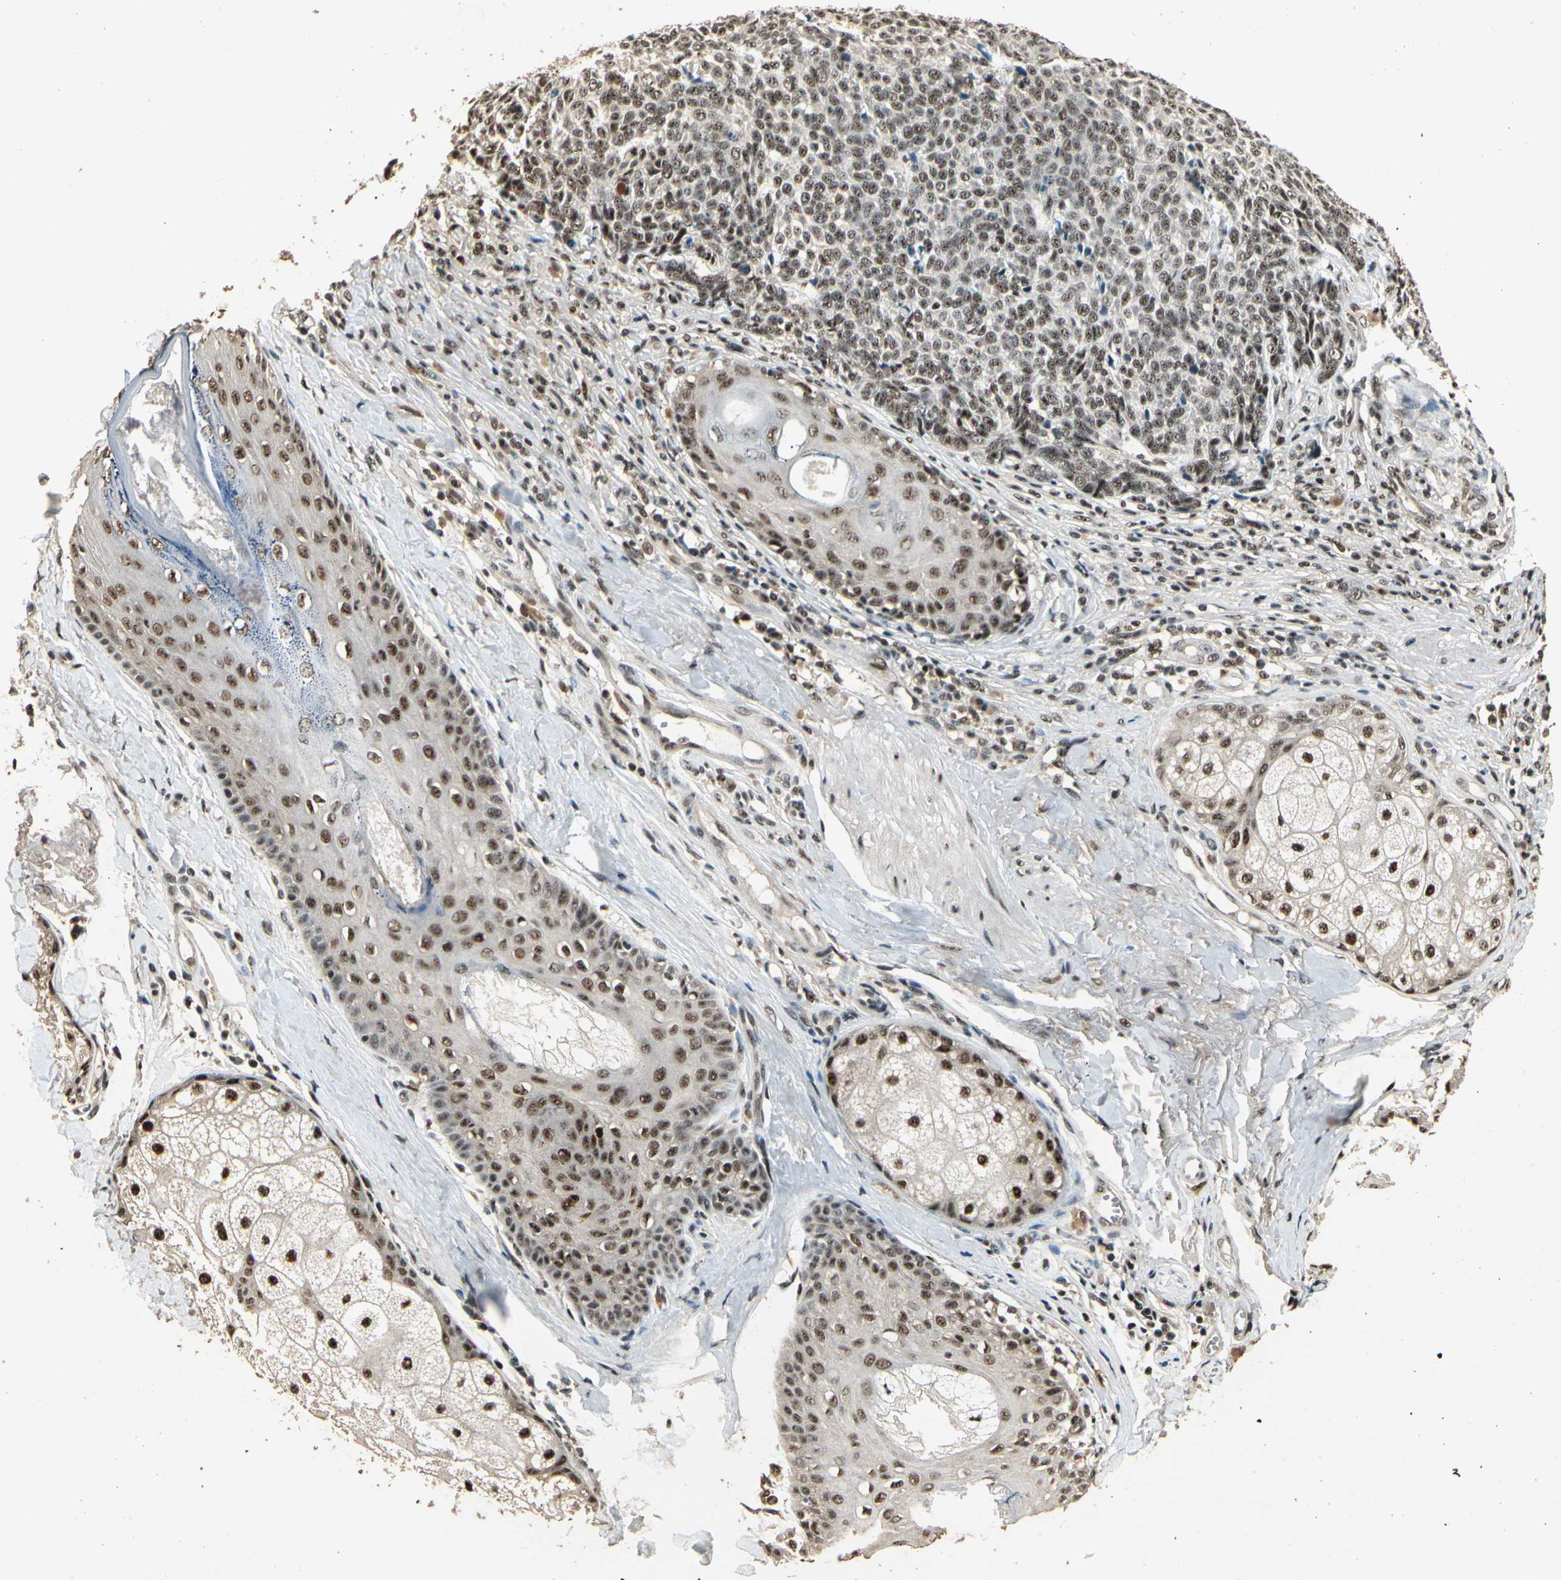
{"staining": {"intensity": "moderate", "quantity": ">75%", "location": "nuclear"}, "tissue": "skin cancer", "cell_type": "Tumor cells", "image_type": "cancer", "snomed": [{"axis": "morphology", "description": "Basal cell carcinoma"}, {"axis": "topography", "description": "Skin"}], "caption": "Skin basal cell carcinoma tissue demonstrates moderate nuclear positivity in approximately >75% of tumor cells", "gene": "RBM25", "patient": {"sex": "male", "age": 84}}